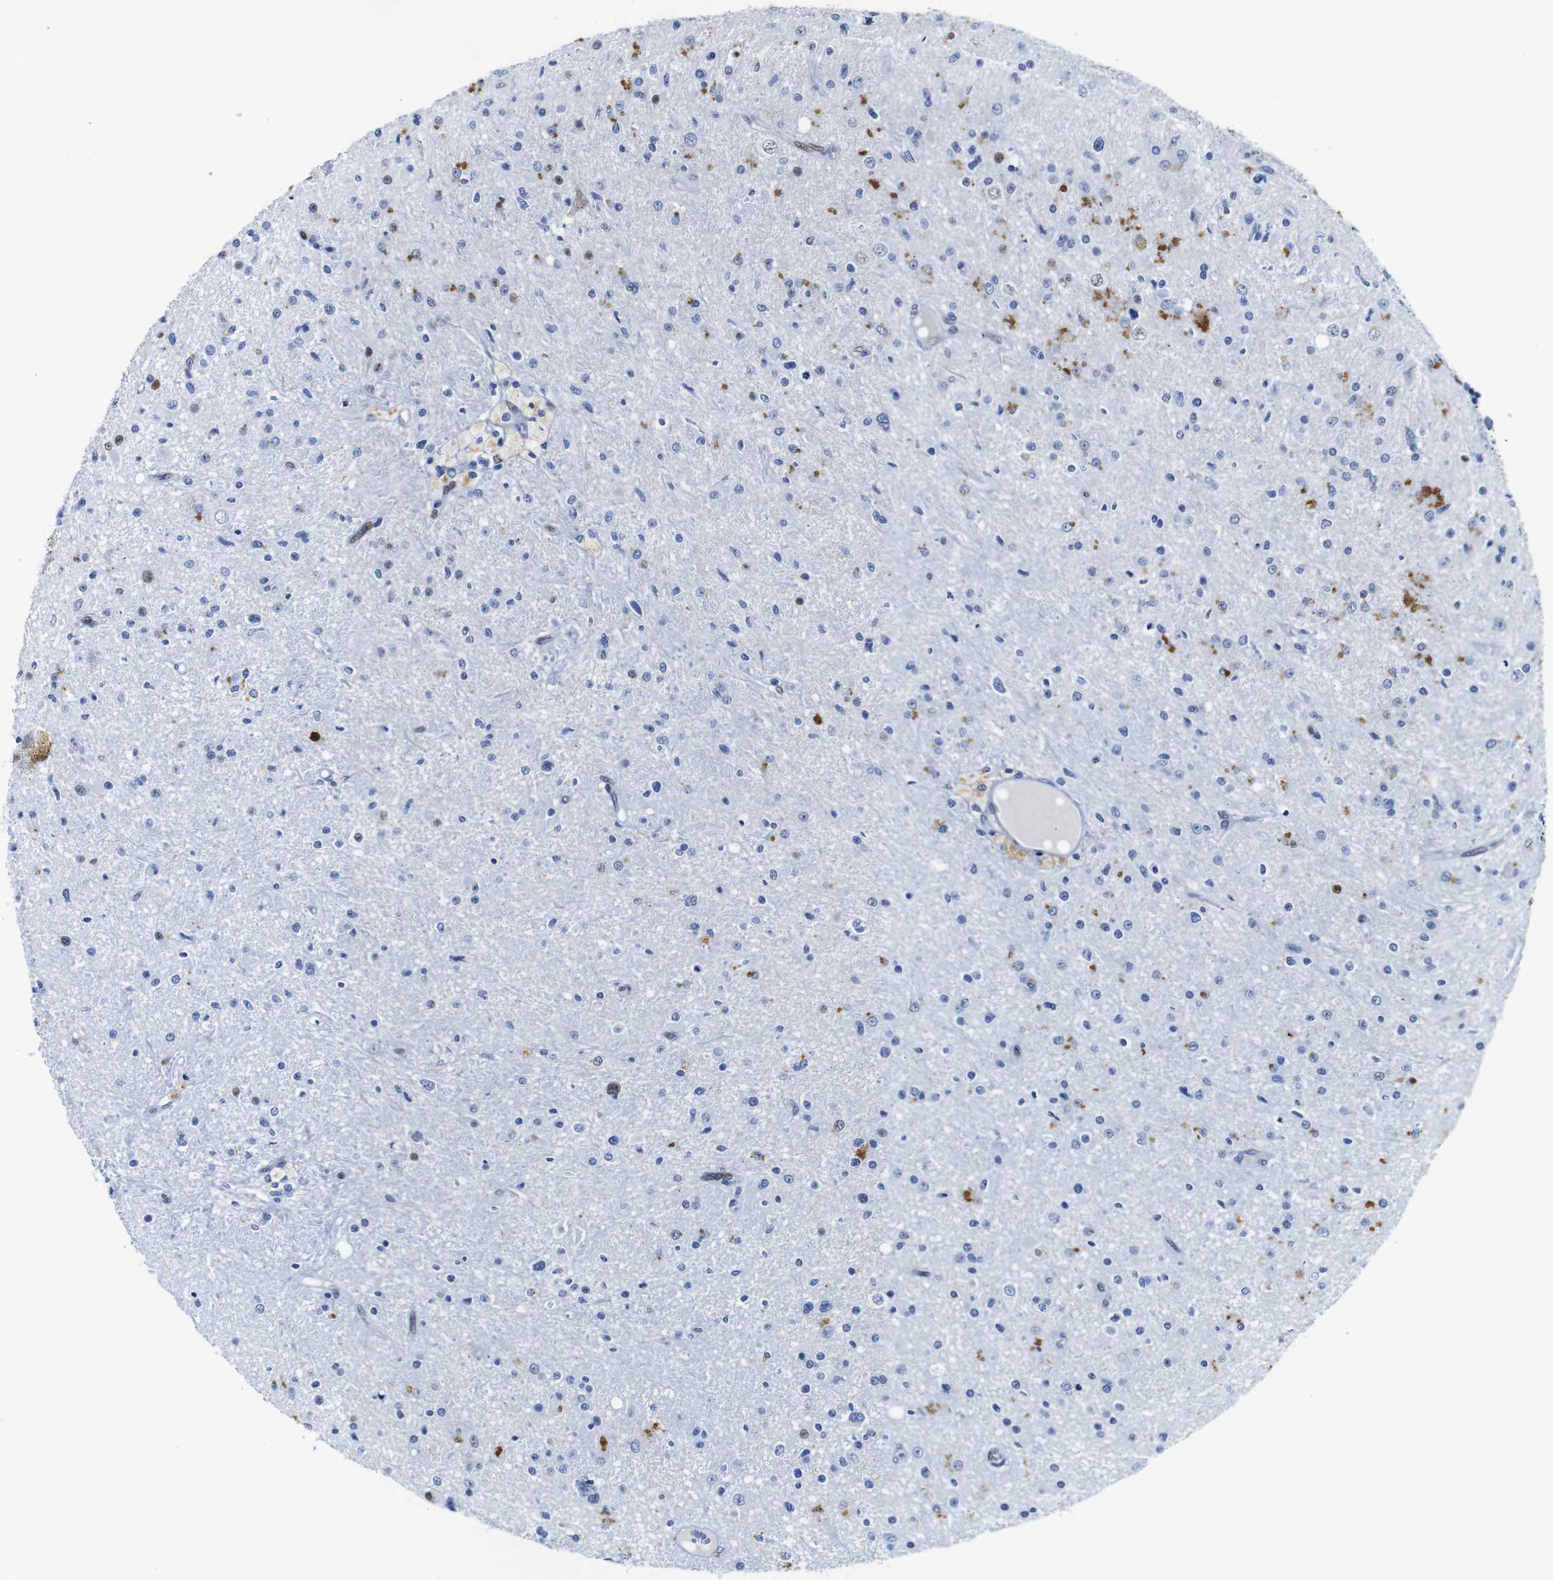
{"staining": {"intensity": "negative", "quantity": "none", "location": "none"}, "tissue": "glioma", "cell_type": "Tumor cells", "image_type": "cancer", "snomed": [{"axis": "morphology", "description": "Glioma, malignant, High grade"}, {"axis": "topography", "description": "Brain"}], "caption": "DAB immunohistochemical staining of glioma reveals no significant staining in tumor cells.", "gene": "FOSL2", "patient": {"sex": "male", "age": 33}}